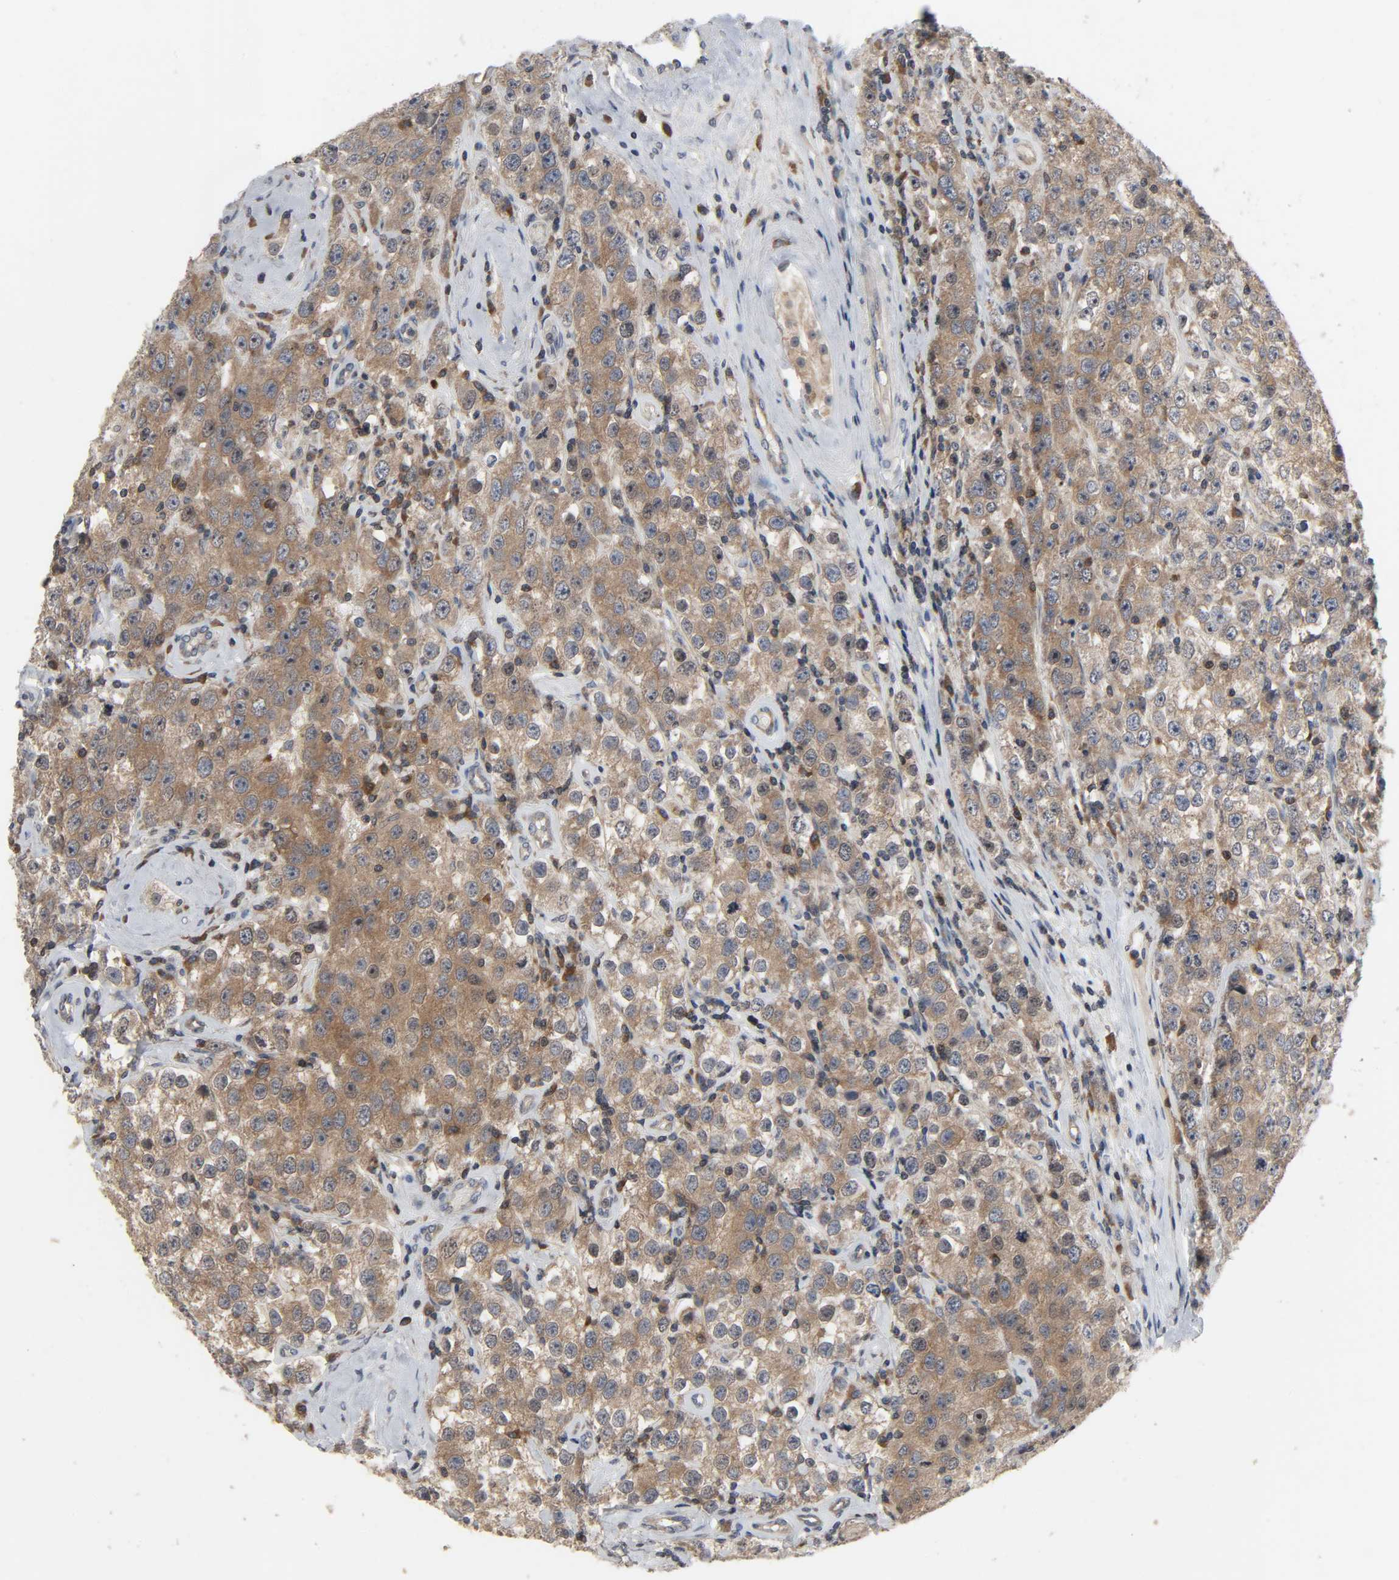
{"staining": {"intensity": "moderate", "quantity": ">75%", "location": "cytoplasmic/membranous,nuclear"}, "tissue": "testis cancer", "cell_type": "Tumor cells", "image_type": "cancer", "snomed": [{"axis": "morphology", "description": "Seminoma, NOS"}, {"axis": "topography", "description": "Testis"}], "caption": "An IHC histopathology image of tumor tissue is shown. Protein staining in brown highlights moderate cytoplasmic/membranous and nuclear positivity in testis cancer (seminoma) within tumor cells.", "gene": "PLEKHA2", "patient": {"sex": "male", "age": 52}}